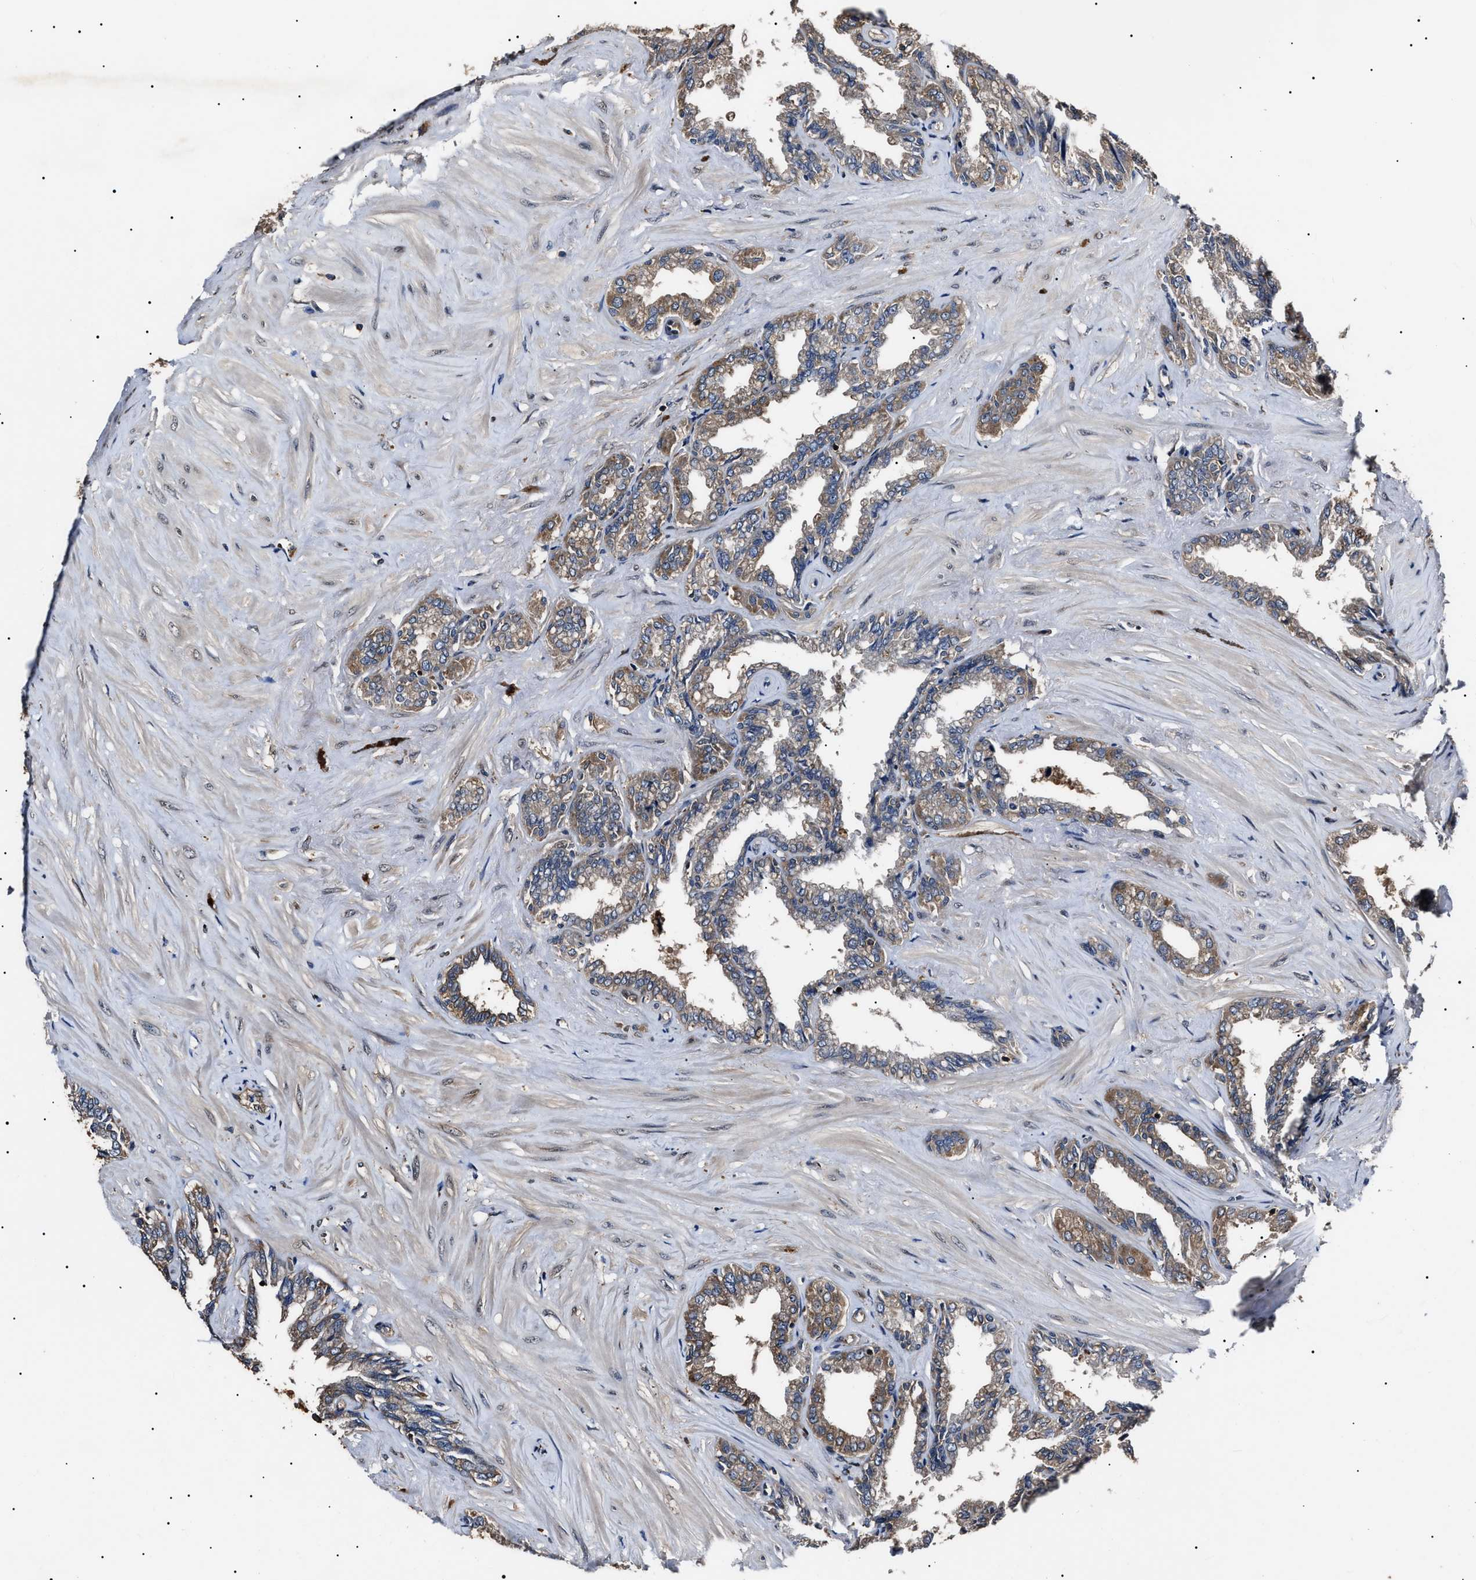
{"staining": {"intensity": "moderate", "quantity": ">75%", "location": "cytoplasmic/membranous"}, "tissue": "seminal vesicle", "cell_type": "Glandular cells", "image_type": "normal", "snomed": [{"axis": "morphology", "description": "Normal tissue, NOS"}, {"axis": "topography", "description": "Seminal veicle"}], "caption": "High-power microscopy captured an IHC photomicrograph of unremarkable seminal vesicle, revealing moderate cytoplasmic/membranous expression in approximately >75% of glandular cells.", "gene": "CCT8", "patient": {"sex": "male", "age": 46}}